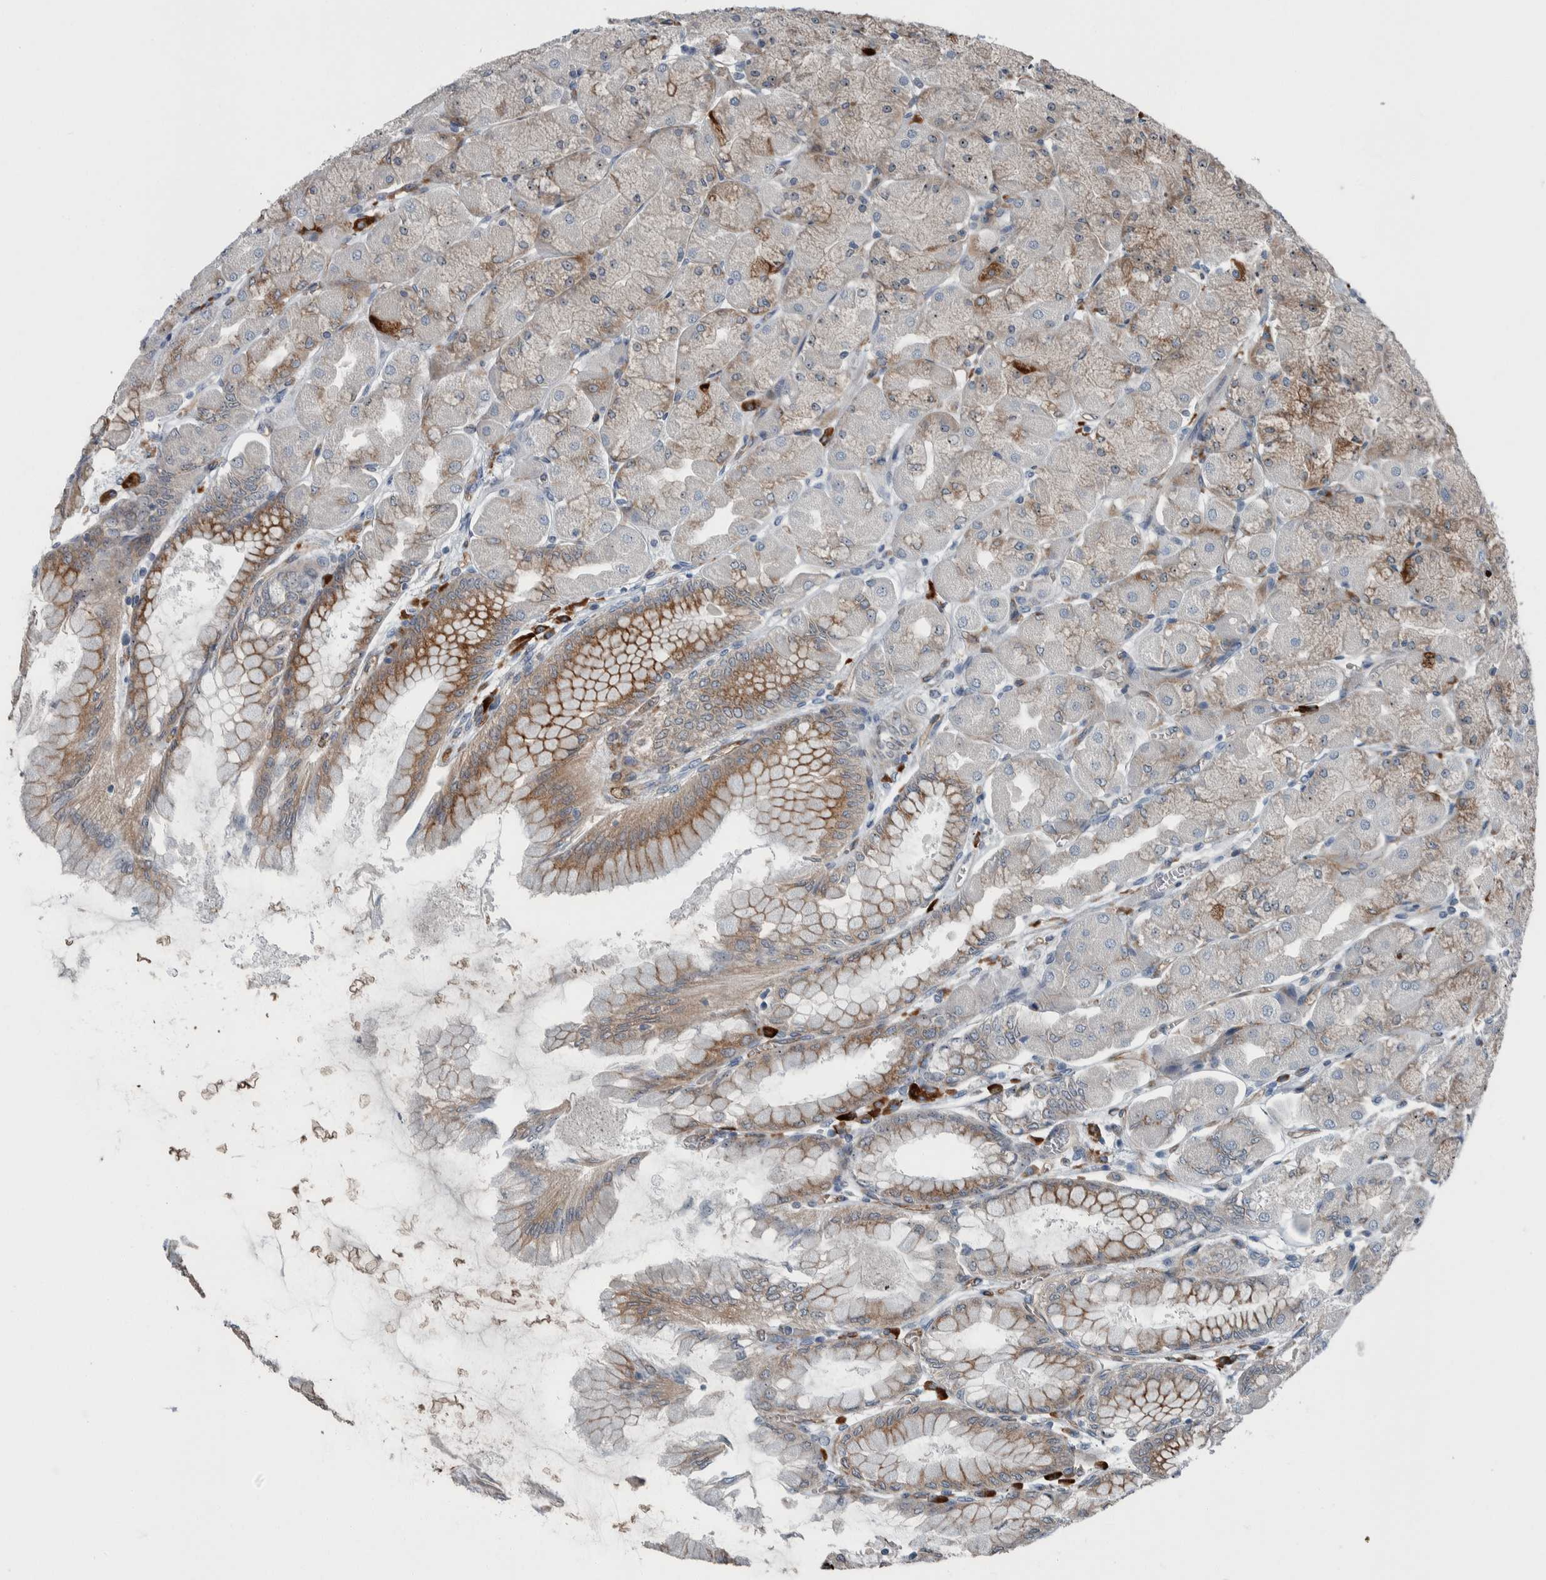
{"staining": {"intensity": "moderate", "quantity": "25%-75%", "location": "cytoplasmic/membranous"}, "tissue": "stomach", "cell_type": "Glandular cells", "image_type": "normal", "snomed": [{"axis": "morphology", "description": "Normal tissue, NOS"}, {"axis": "topography", "description": "Stomach, upper"}], "caption": "DAB immunohistochemical staining of unremarkable human stomach displays moderate cytoplasmic/membranous protein expression in about 25%-75% of glandular cells. (DAB (3,3'-diaminobenzidine) IHC, brown staining for protein, blue staining for nuclei).", "gene": "USP25", "patient": {"sex": "female", "age": 56}}